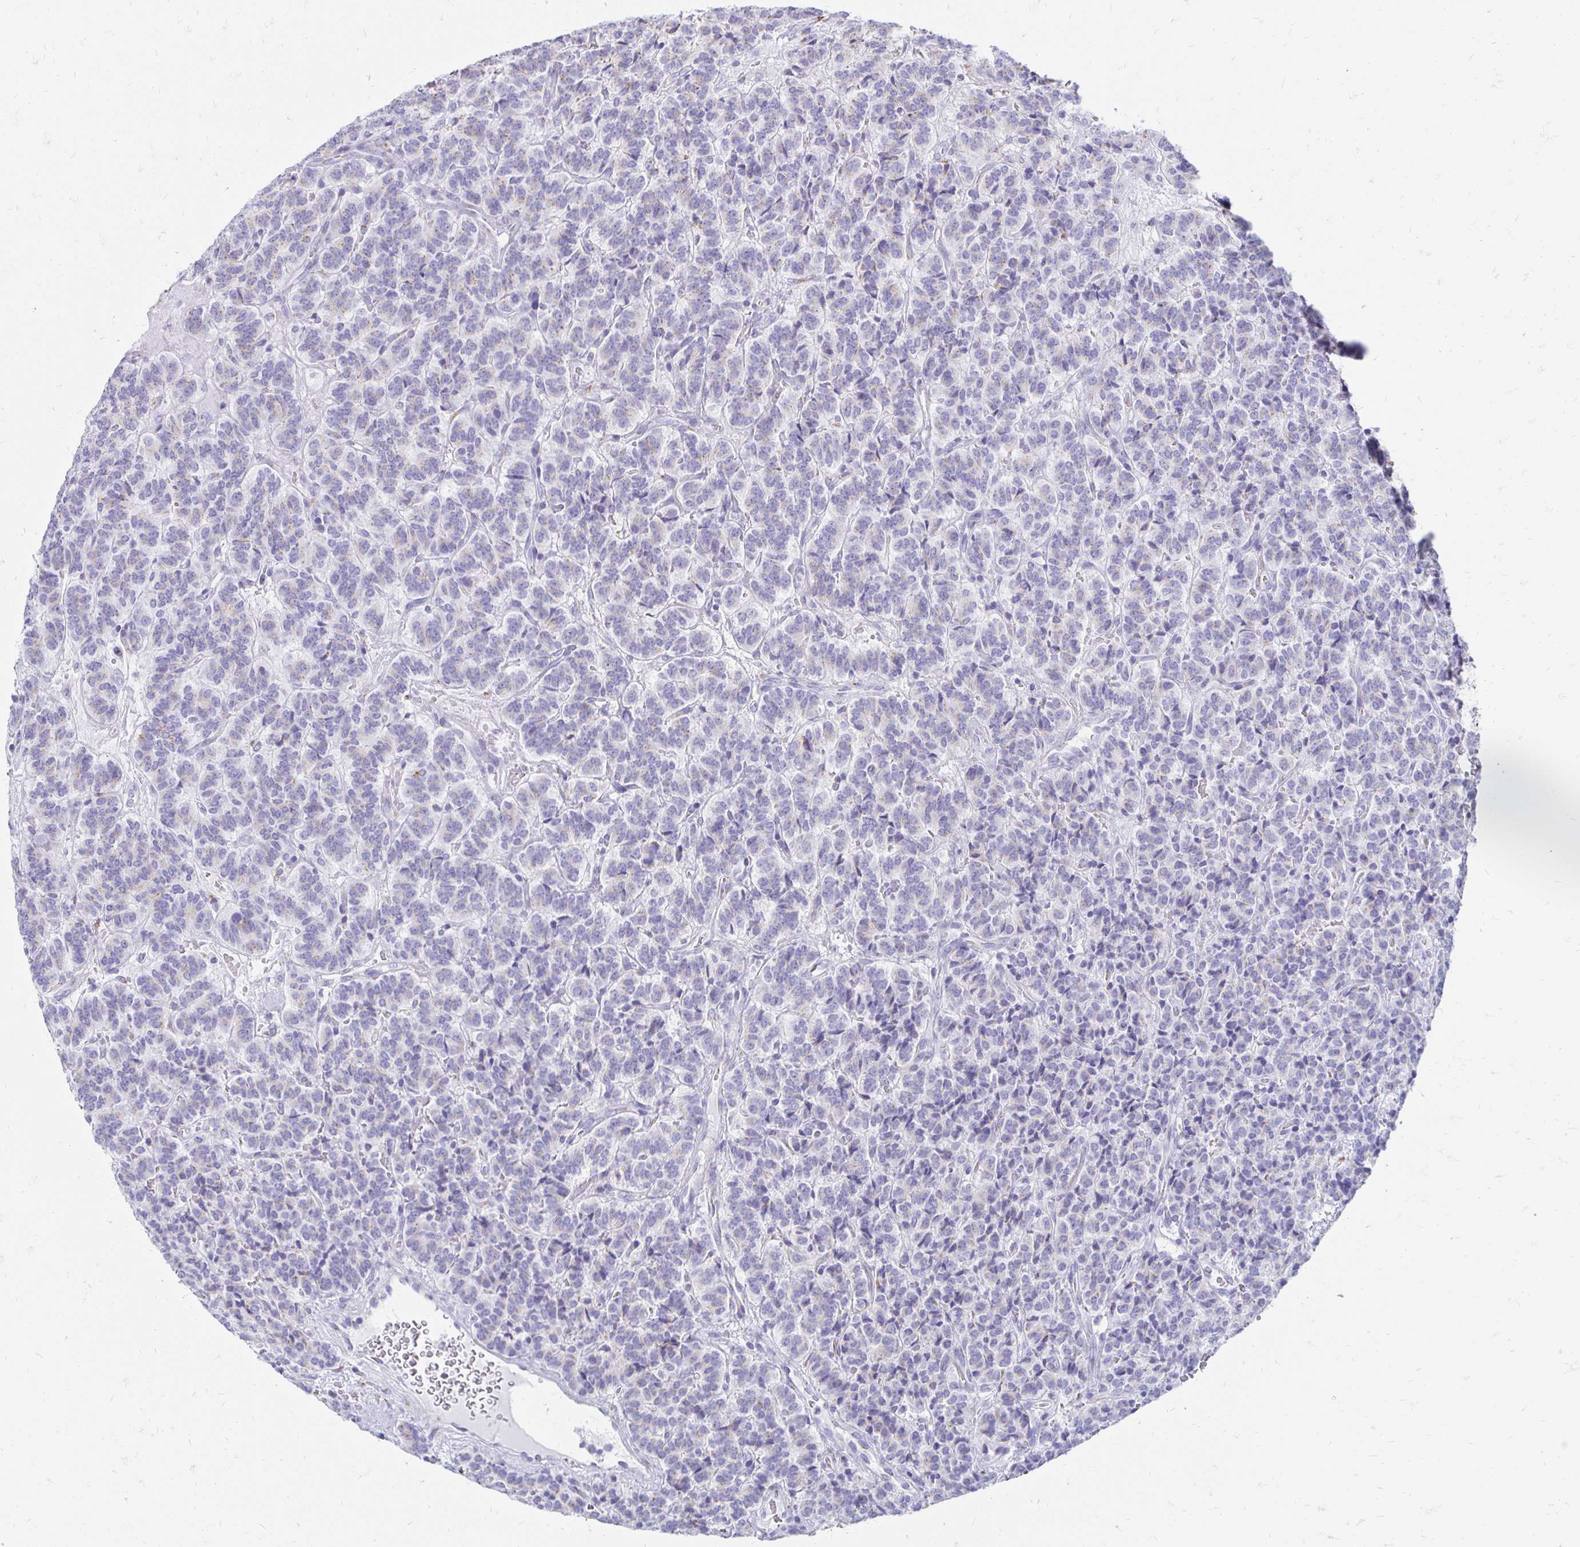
{"staining": {"intensity": "negative", "quantity": "none", "location": "none"}, "tissue": "carcinoid", "cell_type": "Tumor cells", "image_type": "cancer", "snomed": [{"axis": "morphology", "description": "Carcinoid, malignant, NOS"}, {"axis": "topography", "description": "Pancreas"}], "caption": "Tumor cells are negative for protein expression in human carcinoid.", "gene": "PAGE4", "patient": {"sex": "male", "age": 36}}